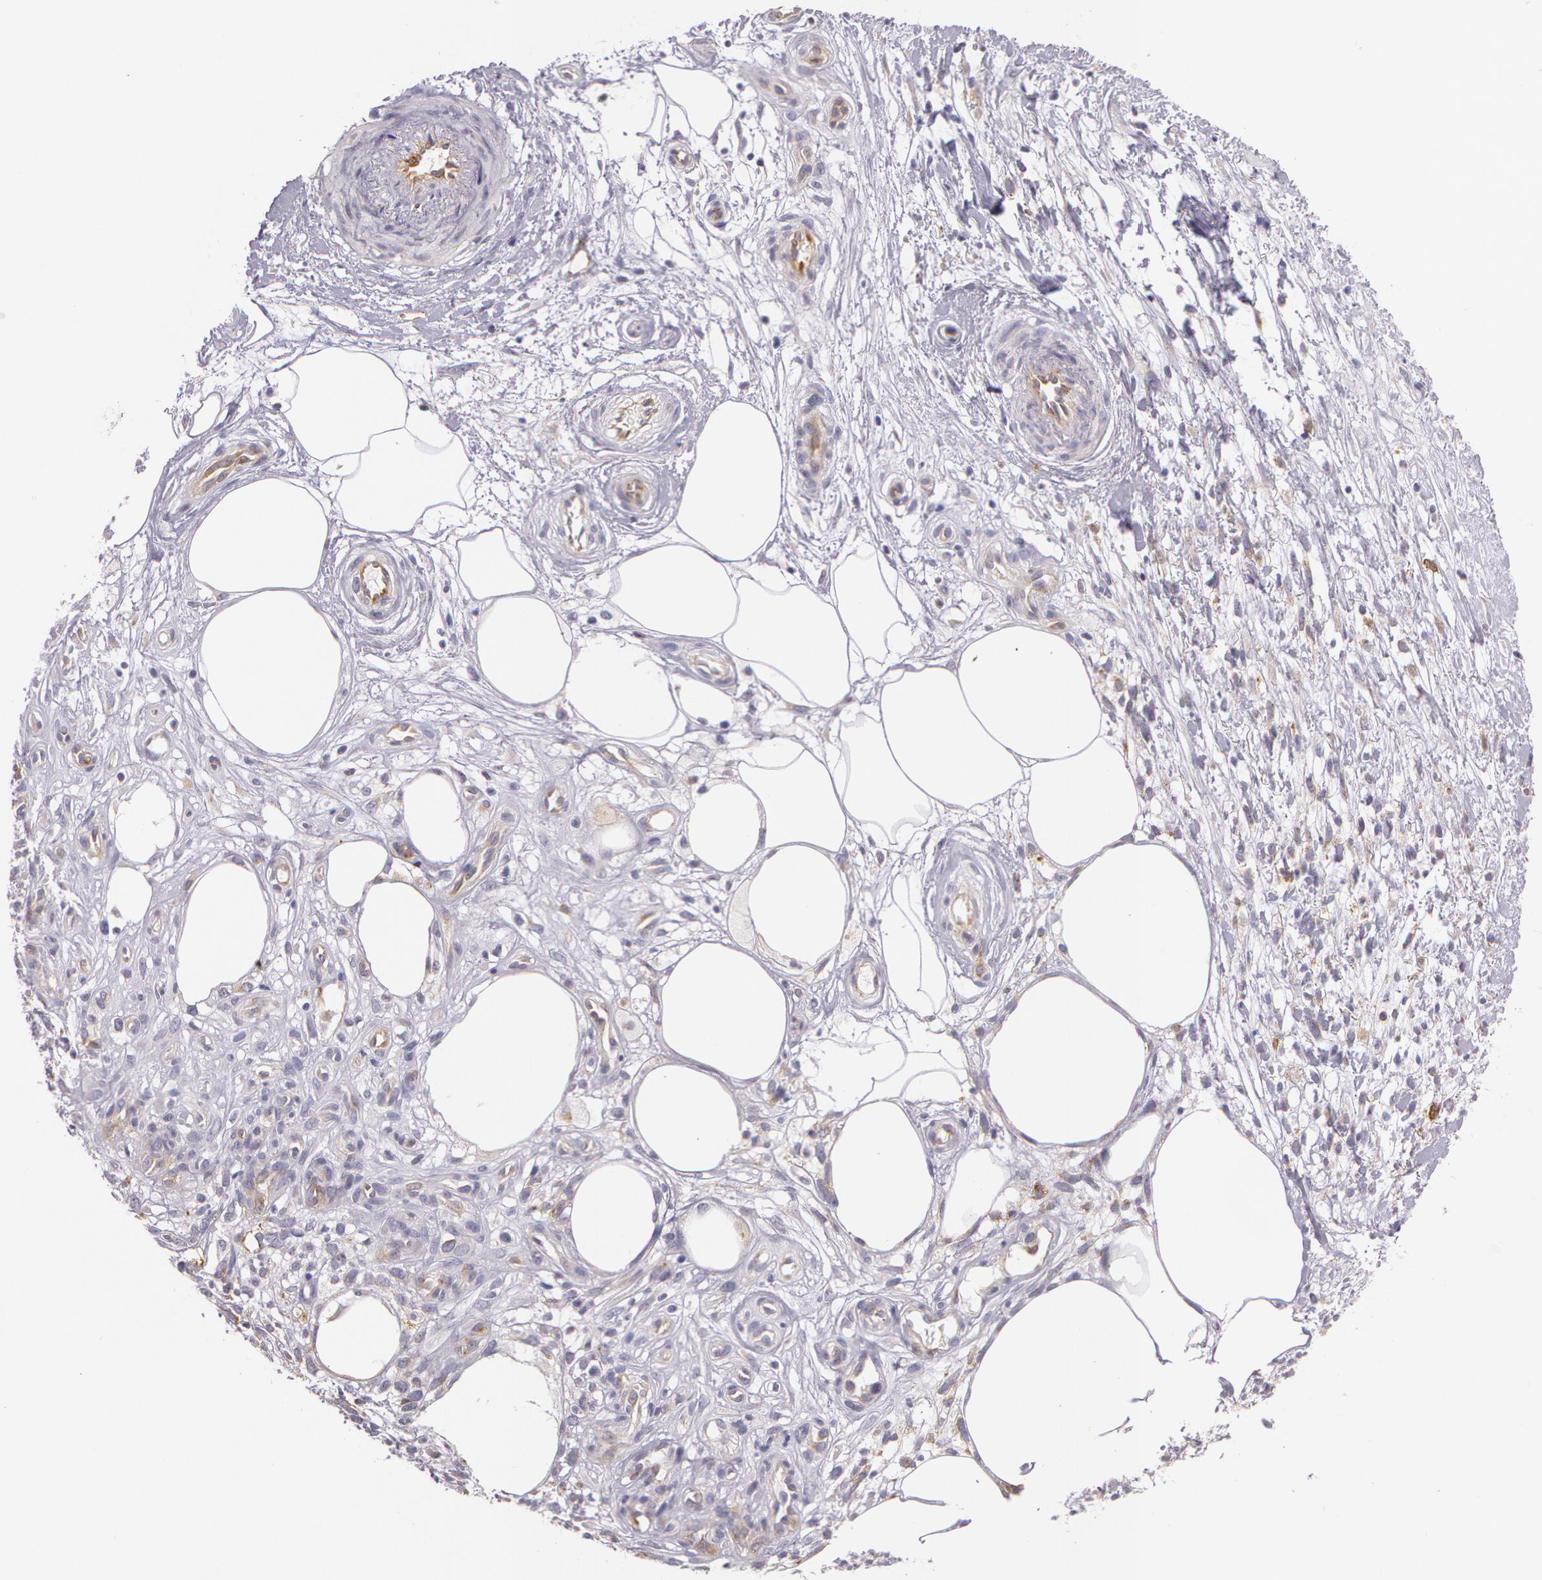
{"staining": {"intensity": "weak", "quantity": "25%-75%", "location": "cytoplasmic/membranous"}, "tissue": "melanoma", "cell_type": "Tumor cells", "image_type": "cancer", "snomed": [{"axis": "morphology", "description": "Malignant melanoma, NOS"}, {"axis": "topography", "description": "Skin"}], "caption": "Malignant melanoma was stained to show a protein in brown. There is low levels of weak cytoplasmic/membranous expression in approximately 25%-75% of tumor cells. The protein is shown in brown color, while the nuclei are stained blue.", "gene": "APP", "patient": {"sex": "female", "age": 85}}